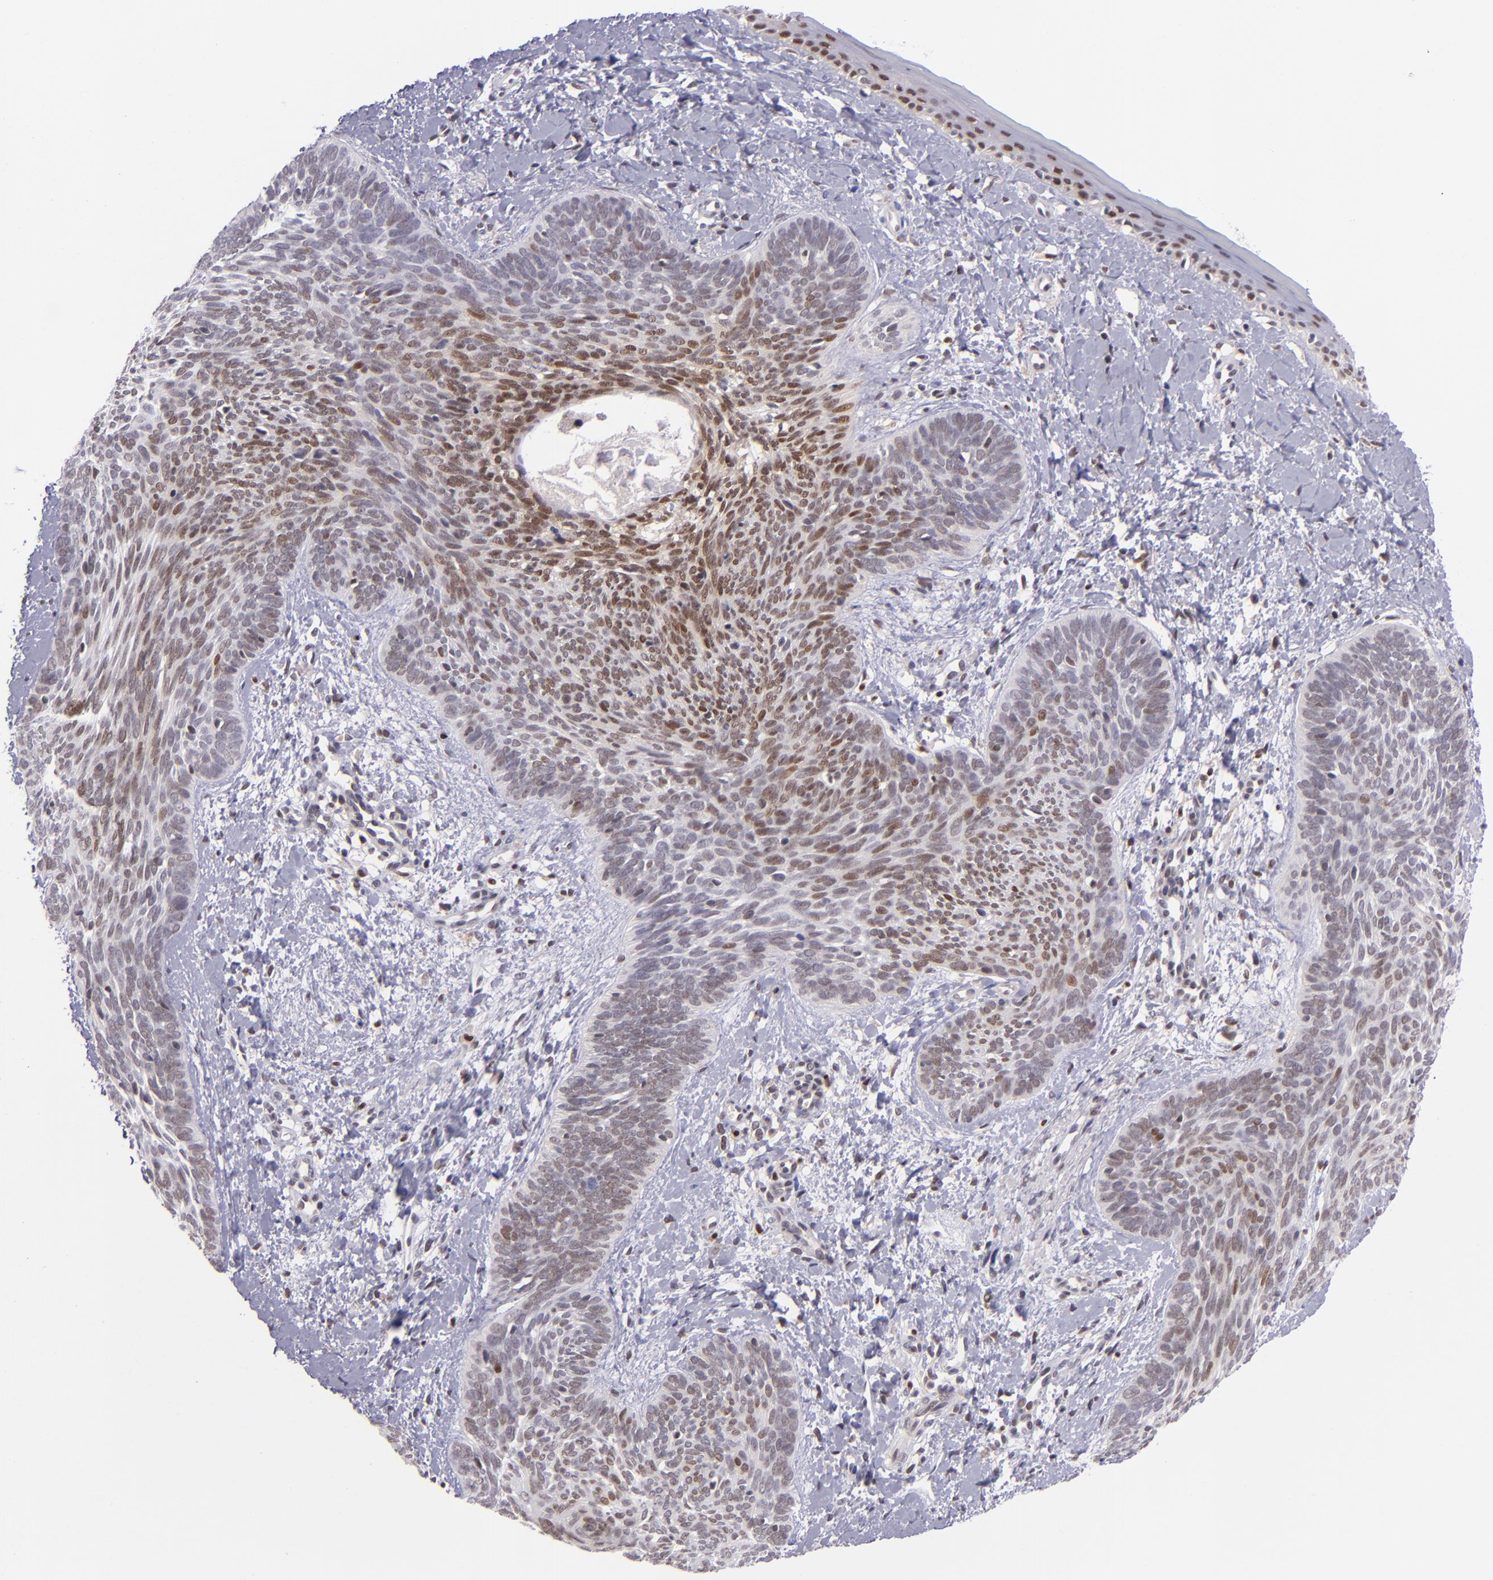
{"staining": {"intensity": "weak", "quantity": ">75%", "location": "cytoplasmic/membranous,nuclear"}, "tissue": "skin cancer", "cell_type": "Tumor cells", "image_type": "cancer", "snomed": [{"axis": "morphology", "description": "Basal cell carcinoma"}, {"axis": "topography", "description": "Skin"}], "caption": "Human basal cell carcinoma (skin) stained with a brown dye reveals weak cytoplasmic/membranous and nuclear positive positivity in about >75% of tumor cells.", "gene": "BAG1", "patient": {"sex": "female", "age": 81}}